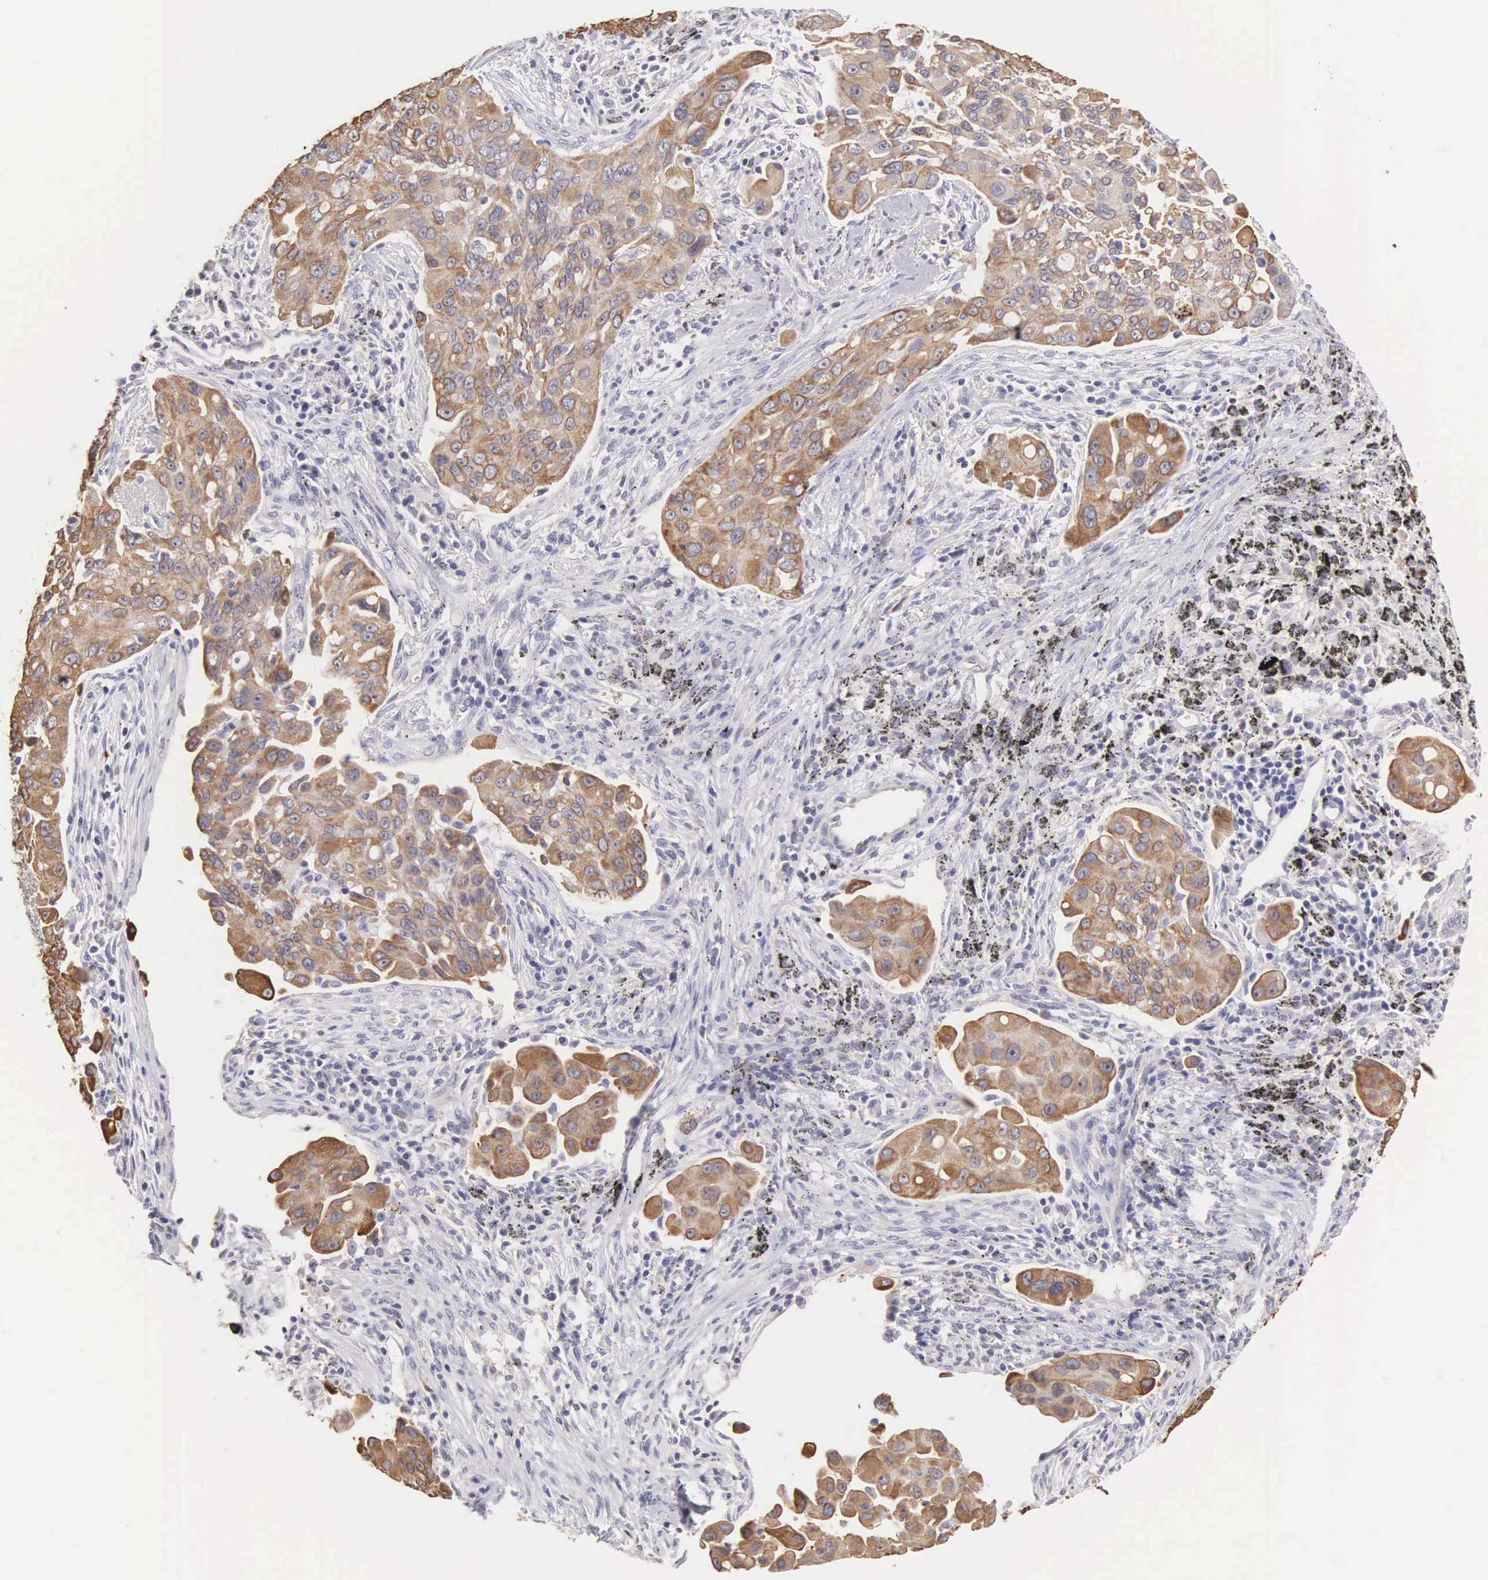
{"staining": {"intensity": "moderate", "quantity": ">75%", "location": "cytoplasmic/membranous"}, "tissue": "lung cancer", "cell_type": "Tumor cells", "image_type": "cancer", "snomed": [{"axis": "morphology", "description": "Adenocarcinoma, NOS"}, {"axis": "topography", "description": "Lung"}], "caption": "Human lung adenocarcinoma stained with a brown dye exhibits moderate cytoplasmic/membranous positive positivity in about >75% of tumor cells.", "gene": "PIR", "patient": {"sex": "male", "age": 68}}